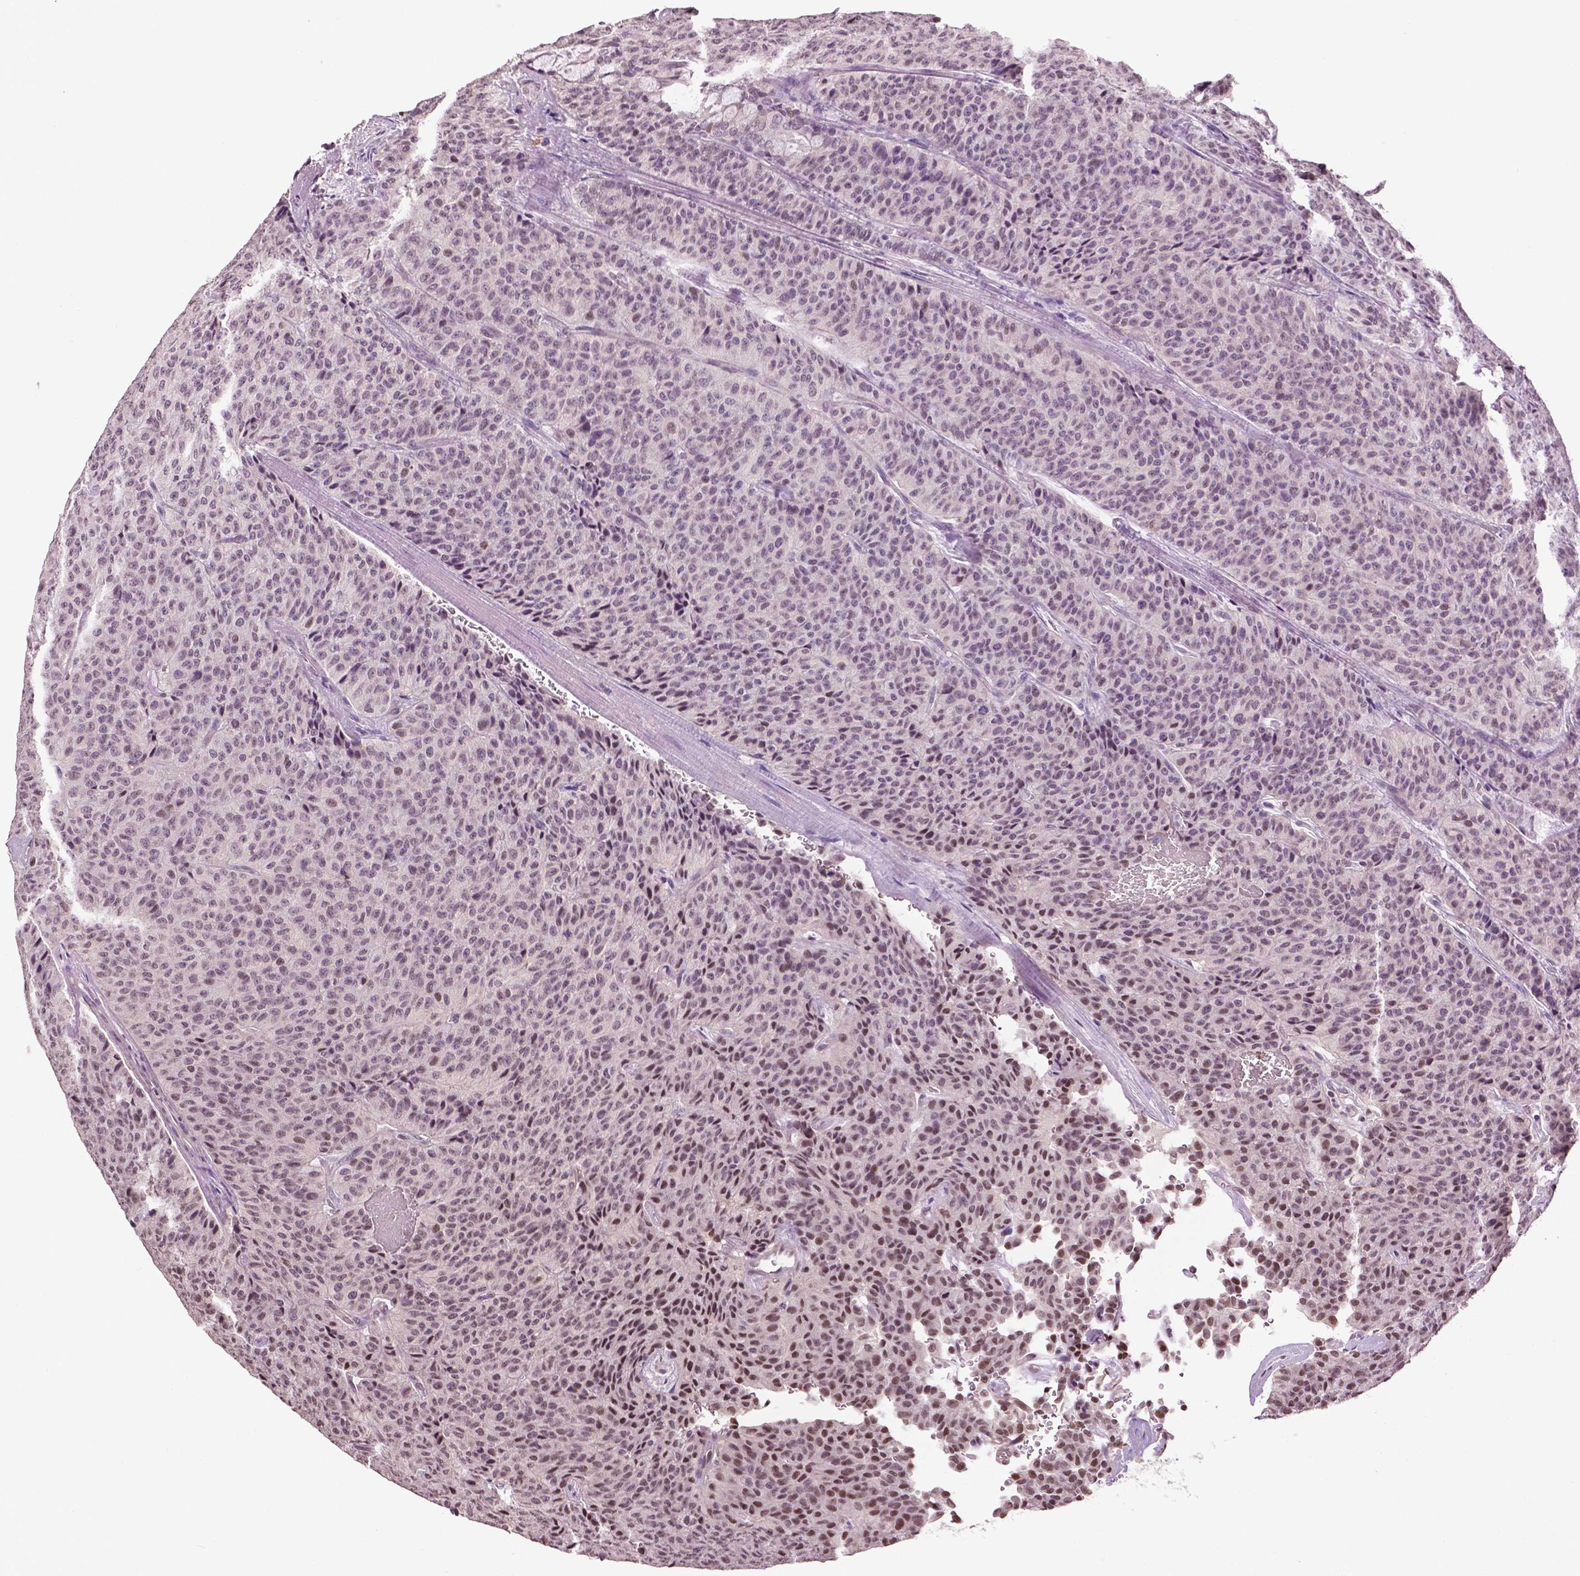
{"staining": {"intensity": "moderate", "quantity": "<25%", "location": "nuclear"}, "tissue": "carcinoid", "cell_type": "Tumor cells", "image_type": "cancer", "snomed": [{"axis": "morphology", "description": "Carcinoid, malignant, NOS"}, {"axis": "topography", "description": "Lung"}], "caption": "Moderate nuclear protein staining is seen in approximately <25% of tumor cells in carcinoid. Nuclei are stained in blue.", "gene": "DLX5", "patient": {"sex": "male", "age": 71}}